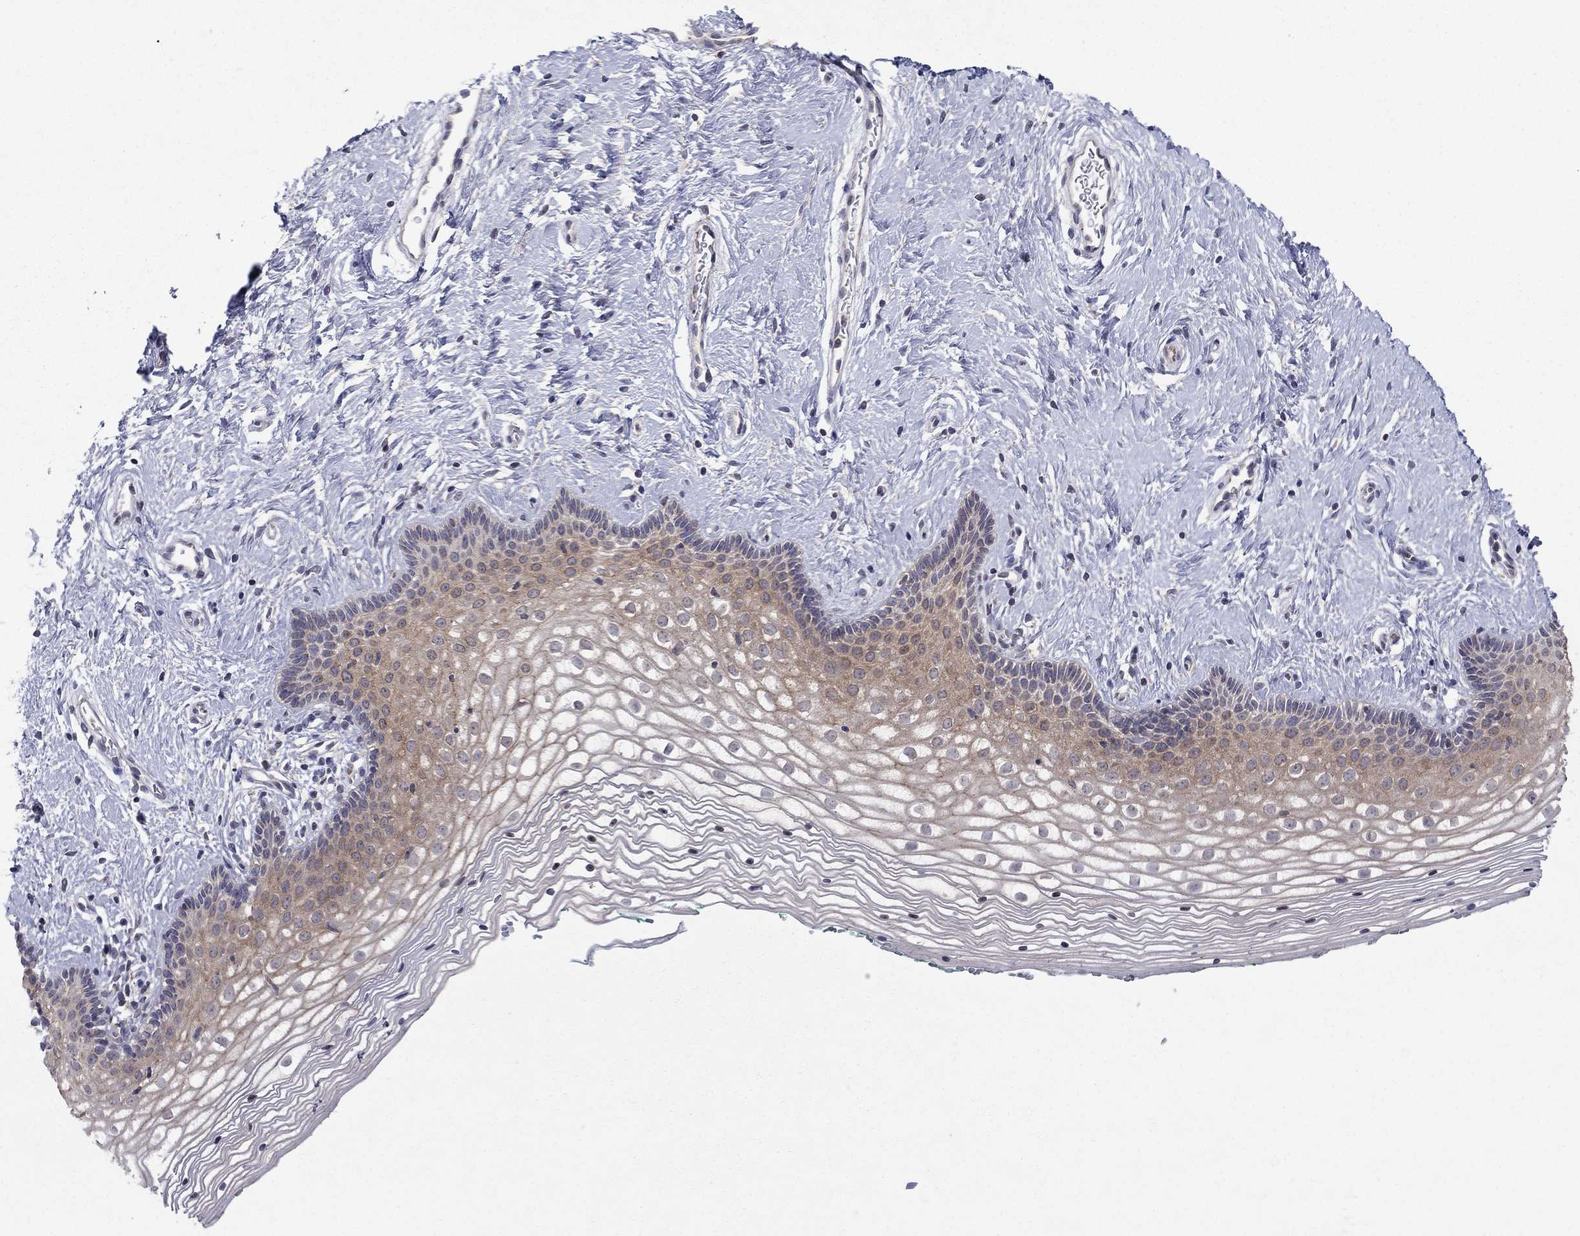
{"staining": {"intensity": "weak", "quantity": "25%-75%", "location": "cytoplasmic/membranous"}, "tissue": "vagina", "cell_type": "Squamous epithelial cells", "image_type": "normal", "snomed": [{"axis": "morphology", "description": "Normal tissue, NOS"}, {"axis": "topography", "description": "Vagina"}], "caption": "About 25%-75% of squamous epithelial cells in normal vagina show weak cytoplasmic/membranous protein positivity as visualized by brown immunohistochemical staining.", "gene": "CRACDL", "patient": {"sex": "female", "age": 36}}